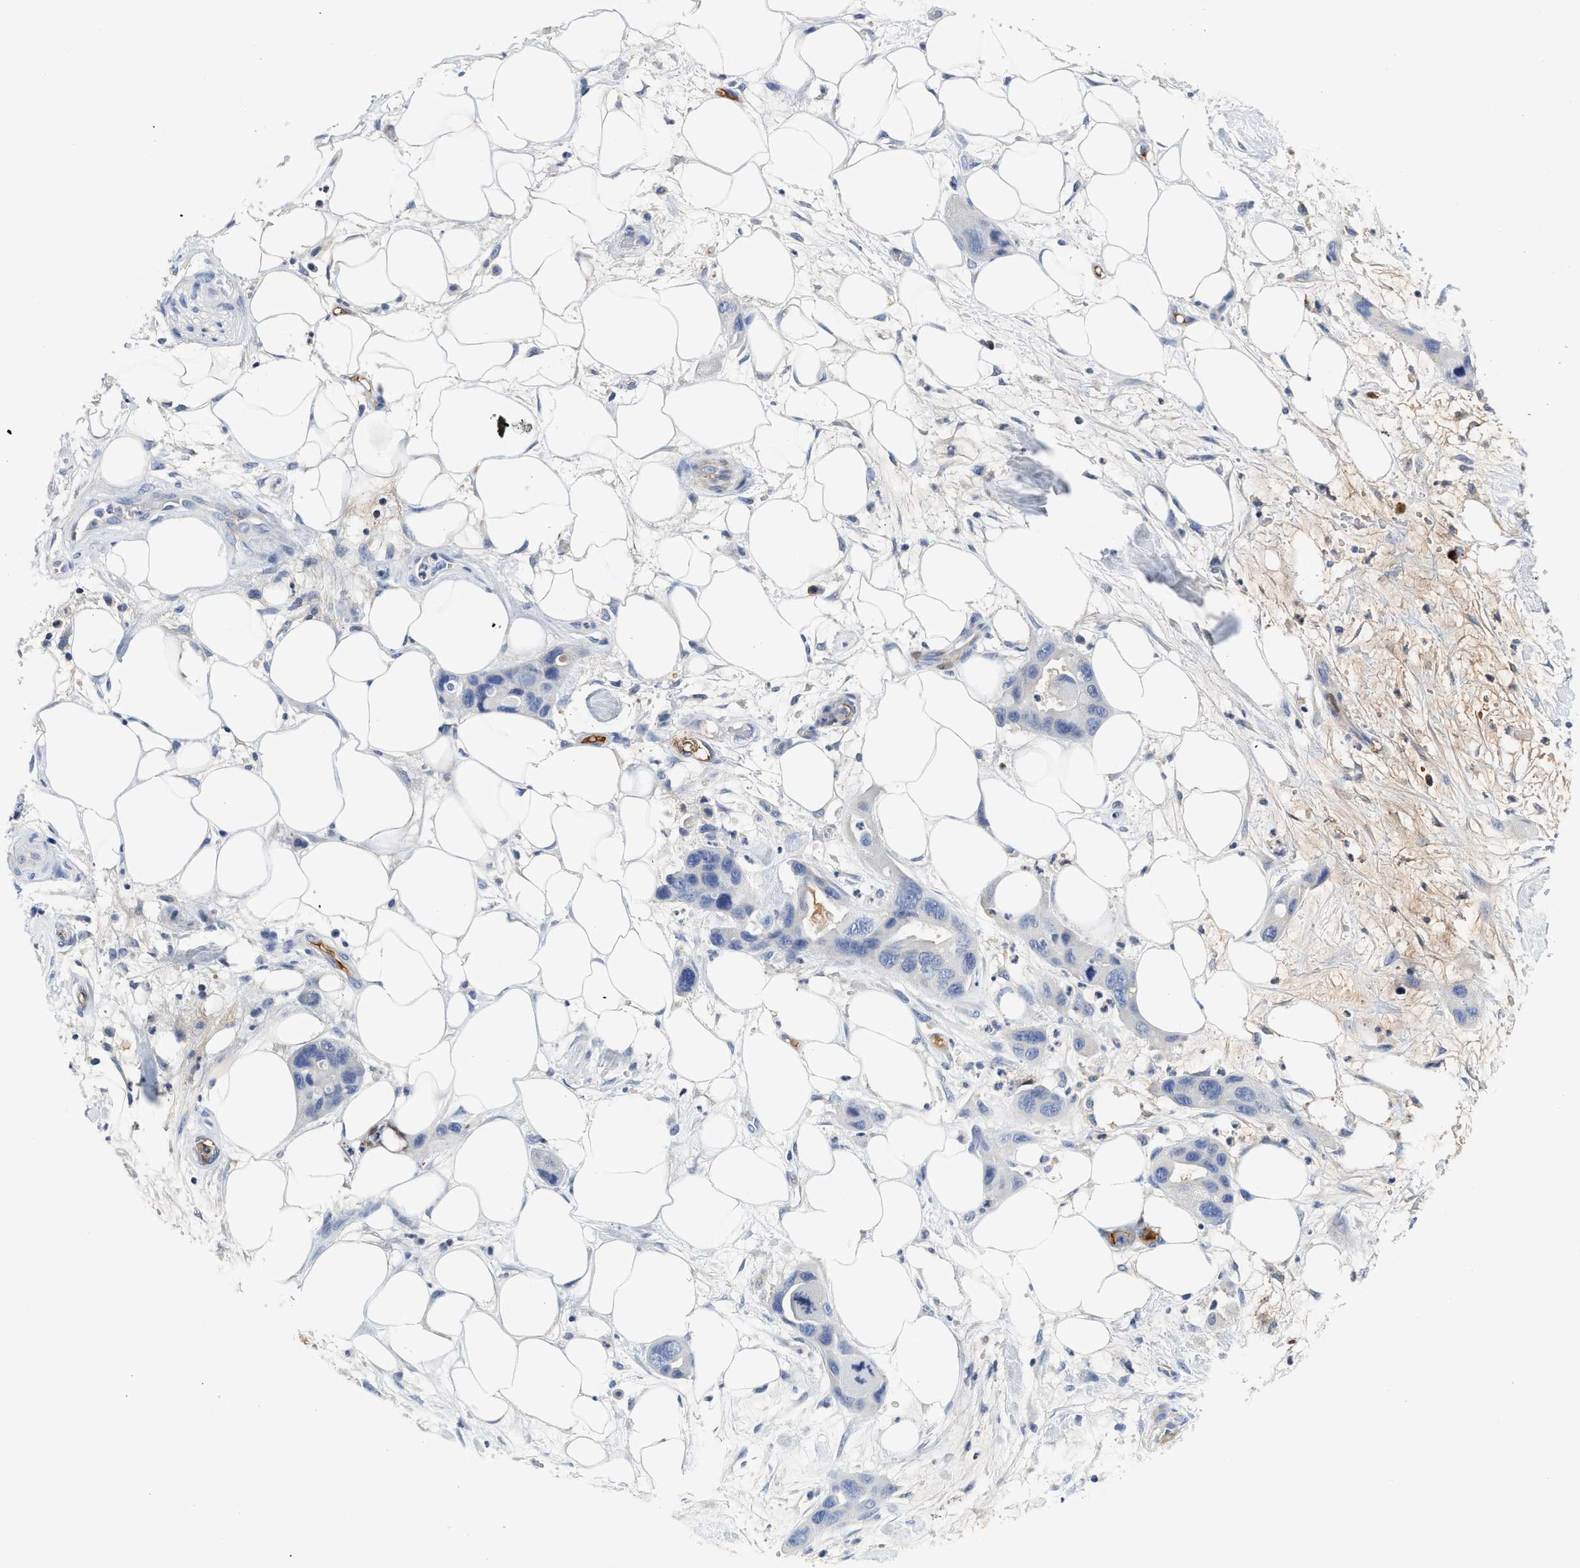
{"staining": {"intensity": "negative", "quantity": "none", "location": "none"}, "tissue": "pancreatic cancer", "cell_type": "Tumor cells", "image_type": "cancer", "snomed": [{"axis": "morphology", "description": "Adenocarcinoma, NOS"}, {"axis": "topography", "description": "Pancreas"}], "caption": "This is an IHC photomicrograph of human pancreatic adenocarcinoma. There is no positivity in tumor cells.", "gene": "C2", "patient": {"sex": "female", "age": 71}}